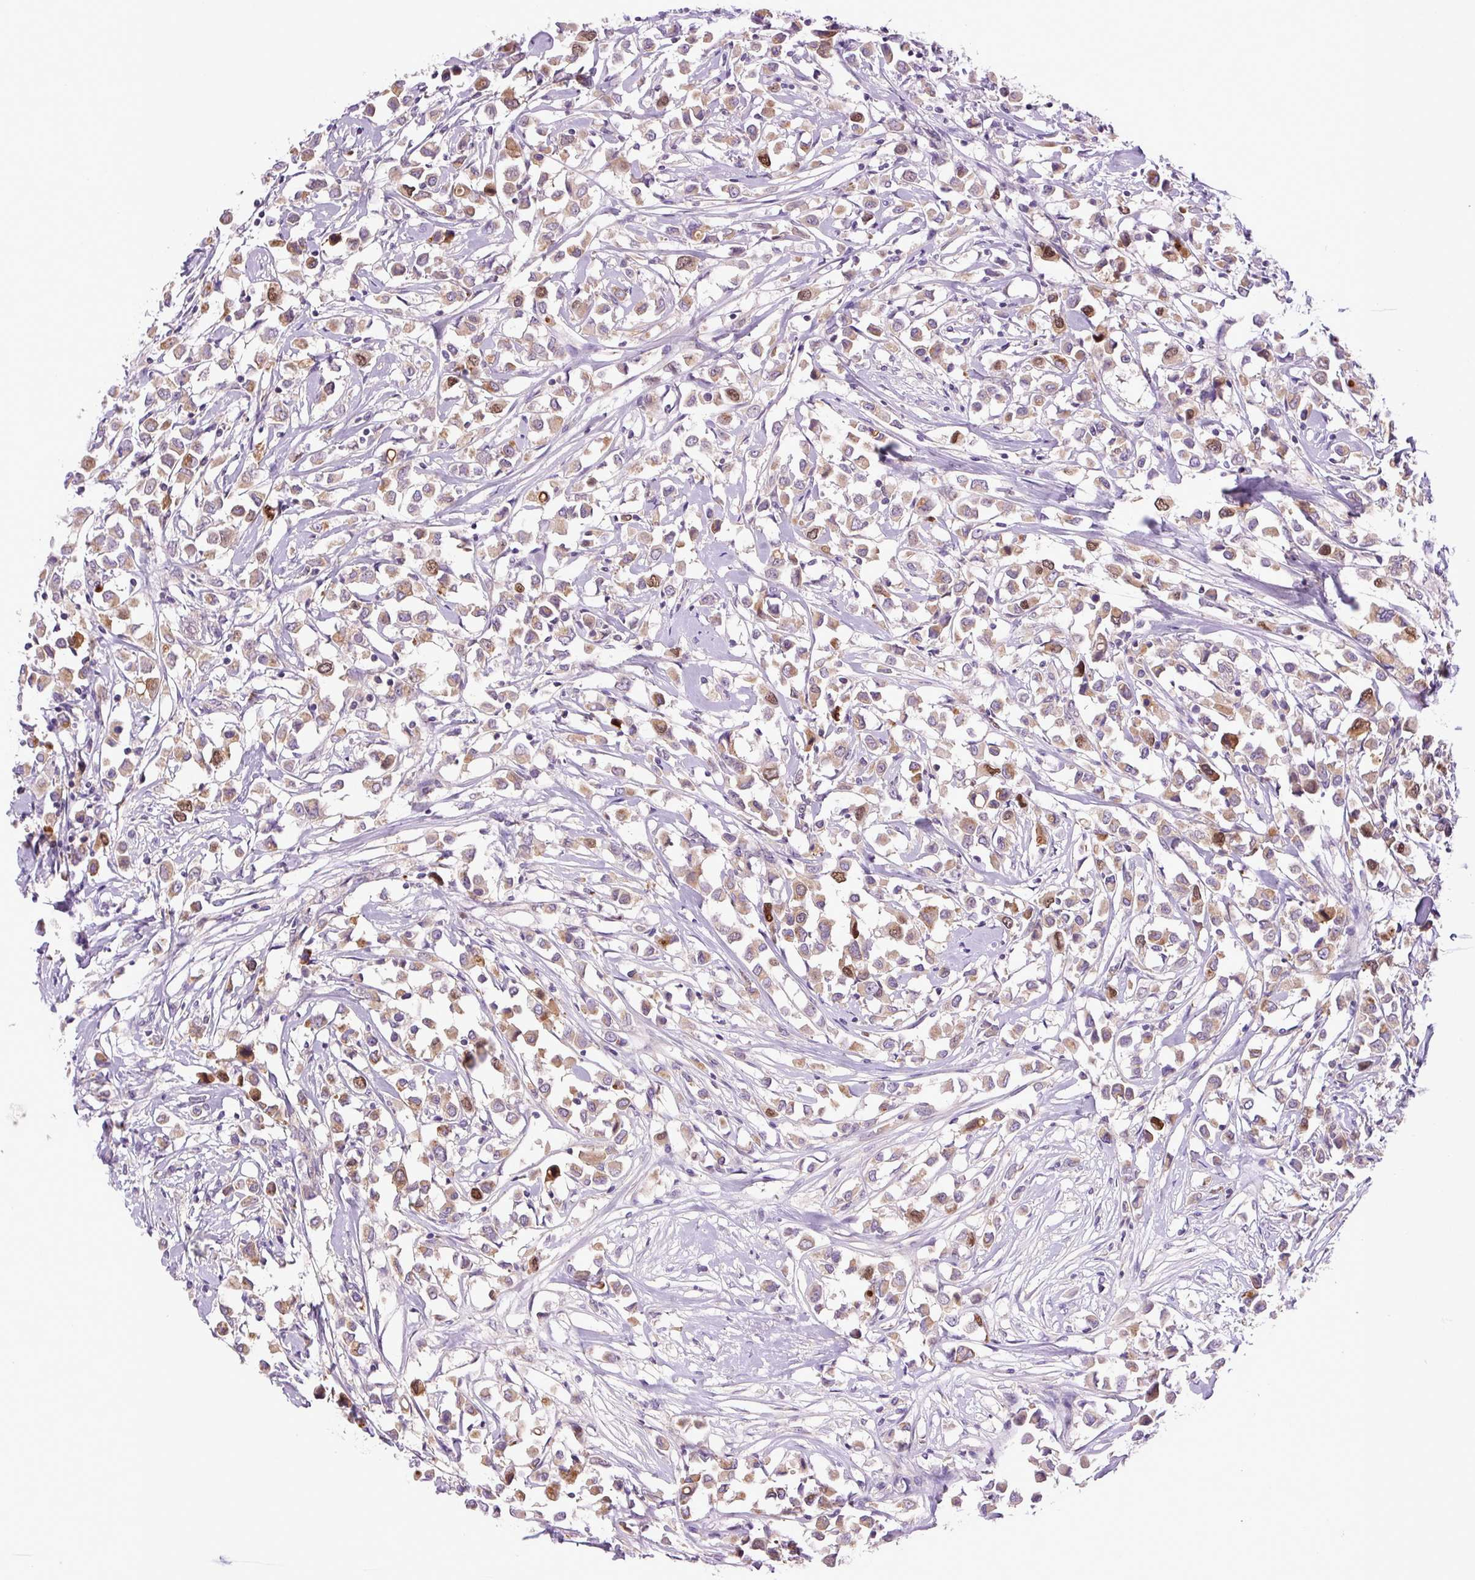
{"staining": {"intensity": "moderate", "quantity": ">75%", "location": "cytoplasmic/membranous,nuclear"}, "tissue": "breast cancer", "cell_type": "Tumor cells", "image_type": "cancer", "snomed": [{"axis": "morphology", "description": "Duct carcinoma"}, {"axis": "topography", "description": "Breast"}], "caption": "Brown immunohistochemical staining in human infiltrating ductal carcinoma (breast) shows moderate cytoplasmic/membranous and nuclear staining in about >75% of tumor cells.", "gene": "KIFC1", "patient": {"sex": "female", "age": 61}}